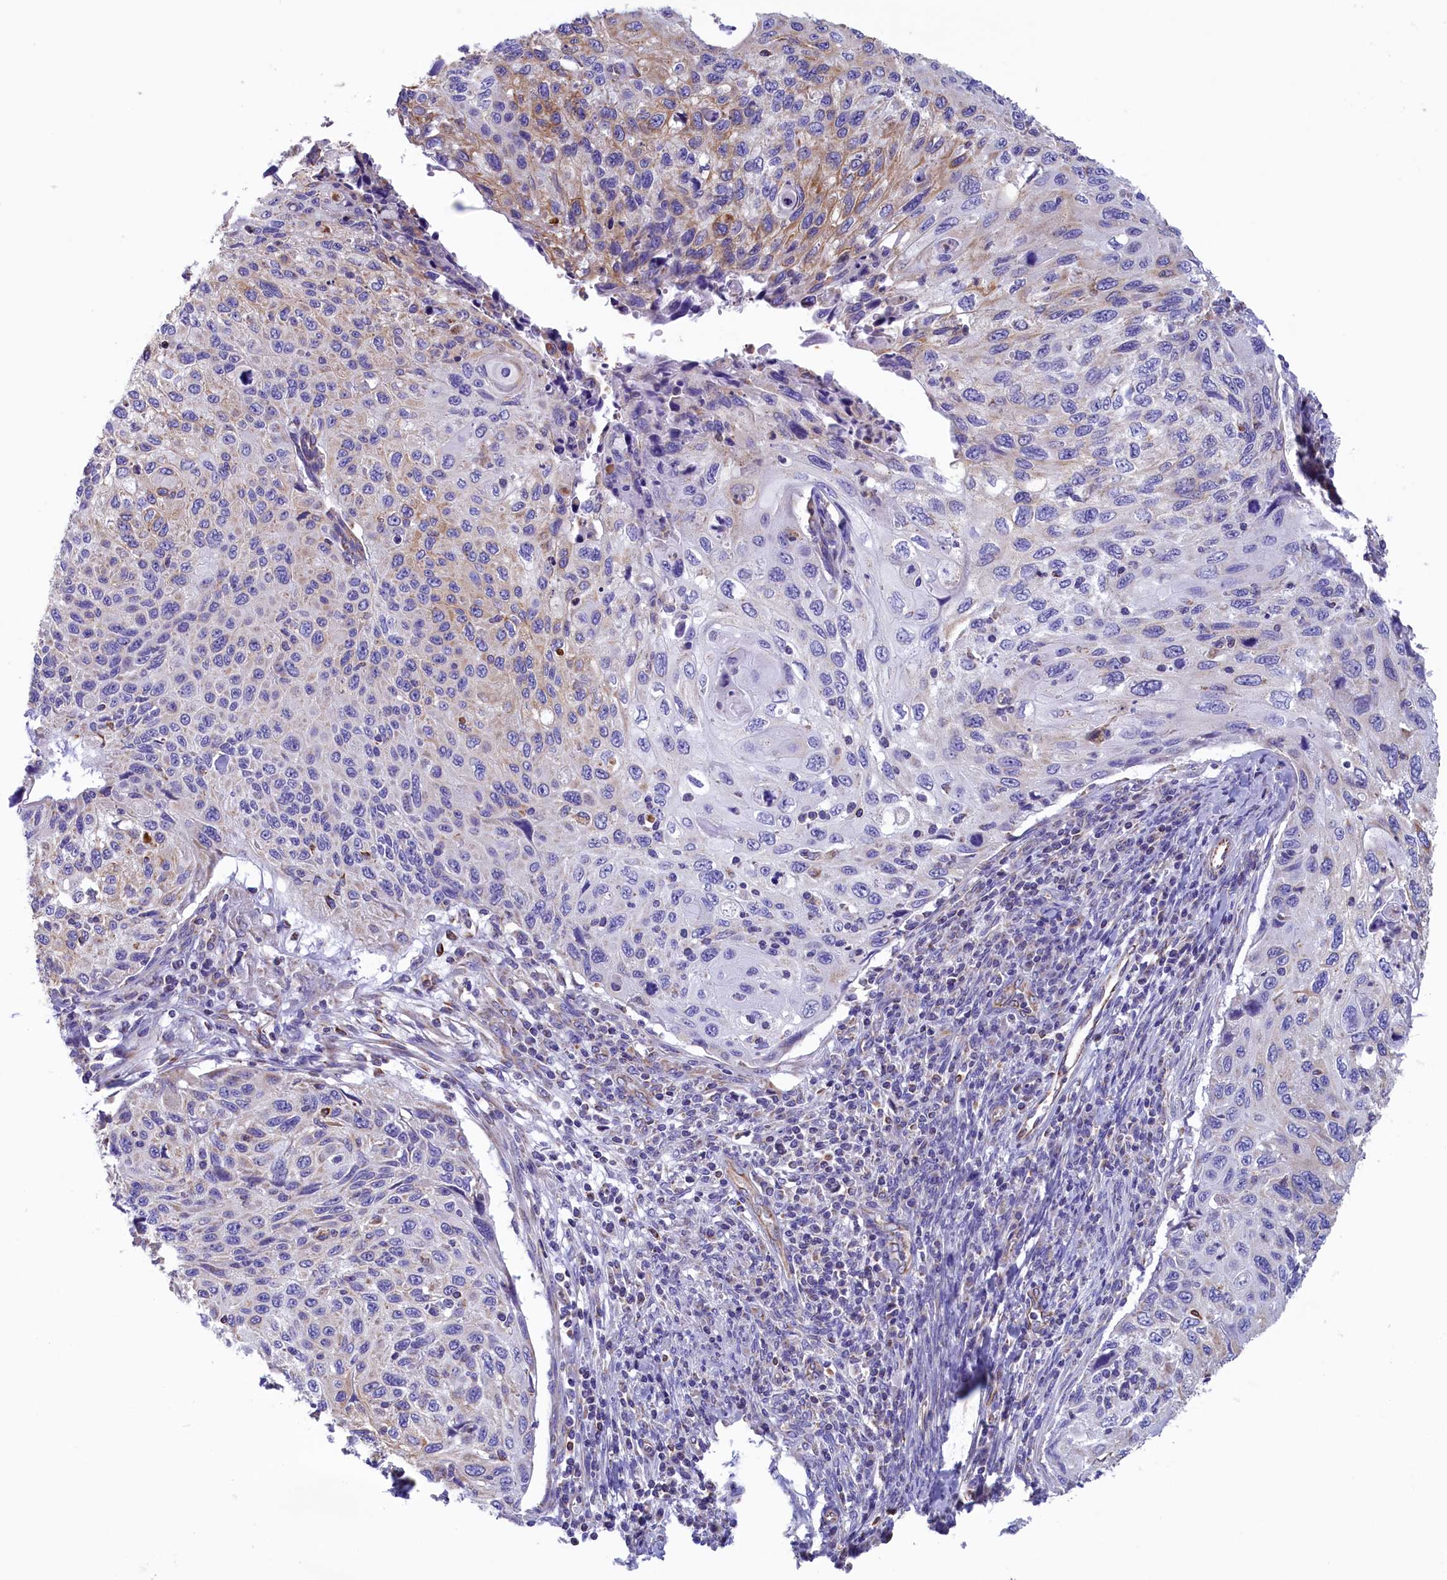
{"staining": {"intensity": "moderate", "quantity": "<25%", "location": "cytoplasmic/membranous"}, "tissue": "cervical cancer", "cell_type": "Tumor cells", "image_type": "cancer", "snomed": [{"axis": "morphology", "description": "Squamous cell carcinoma, NOS"}, {"axis": "topography", "description": "Cervix"}], "caption": "An image showing moderate cytoplasmic/membranous positivity in approximately <25% of tumor cells in squamous cell carcinoma (cervical), as visualized by brown immunohistochemical staining.", "gene": "GATB", "patient": {"sex": "female", "age": 70}}